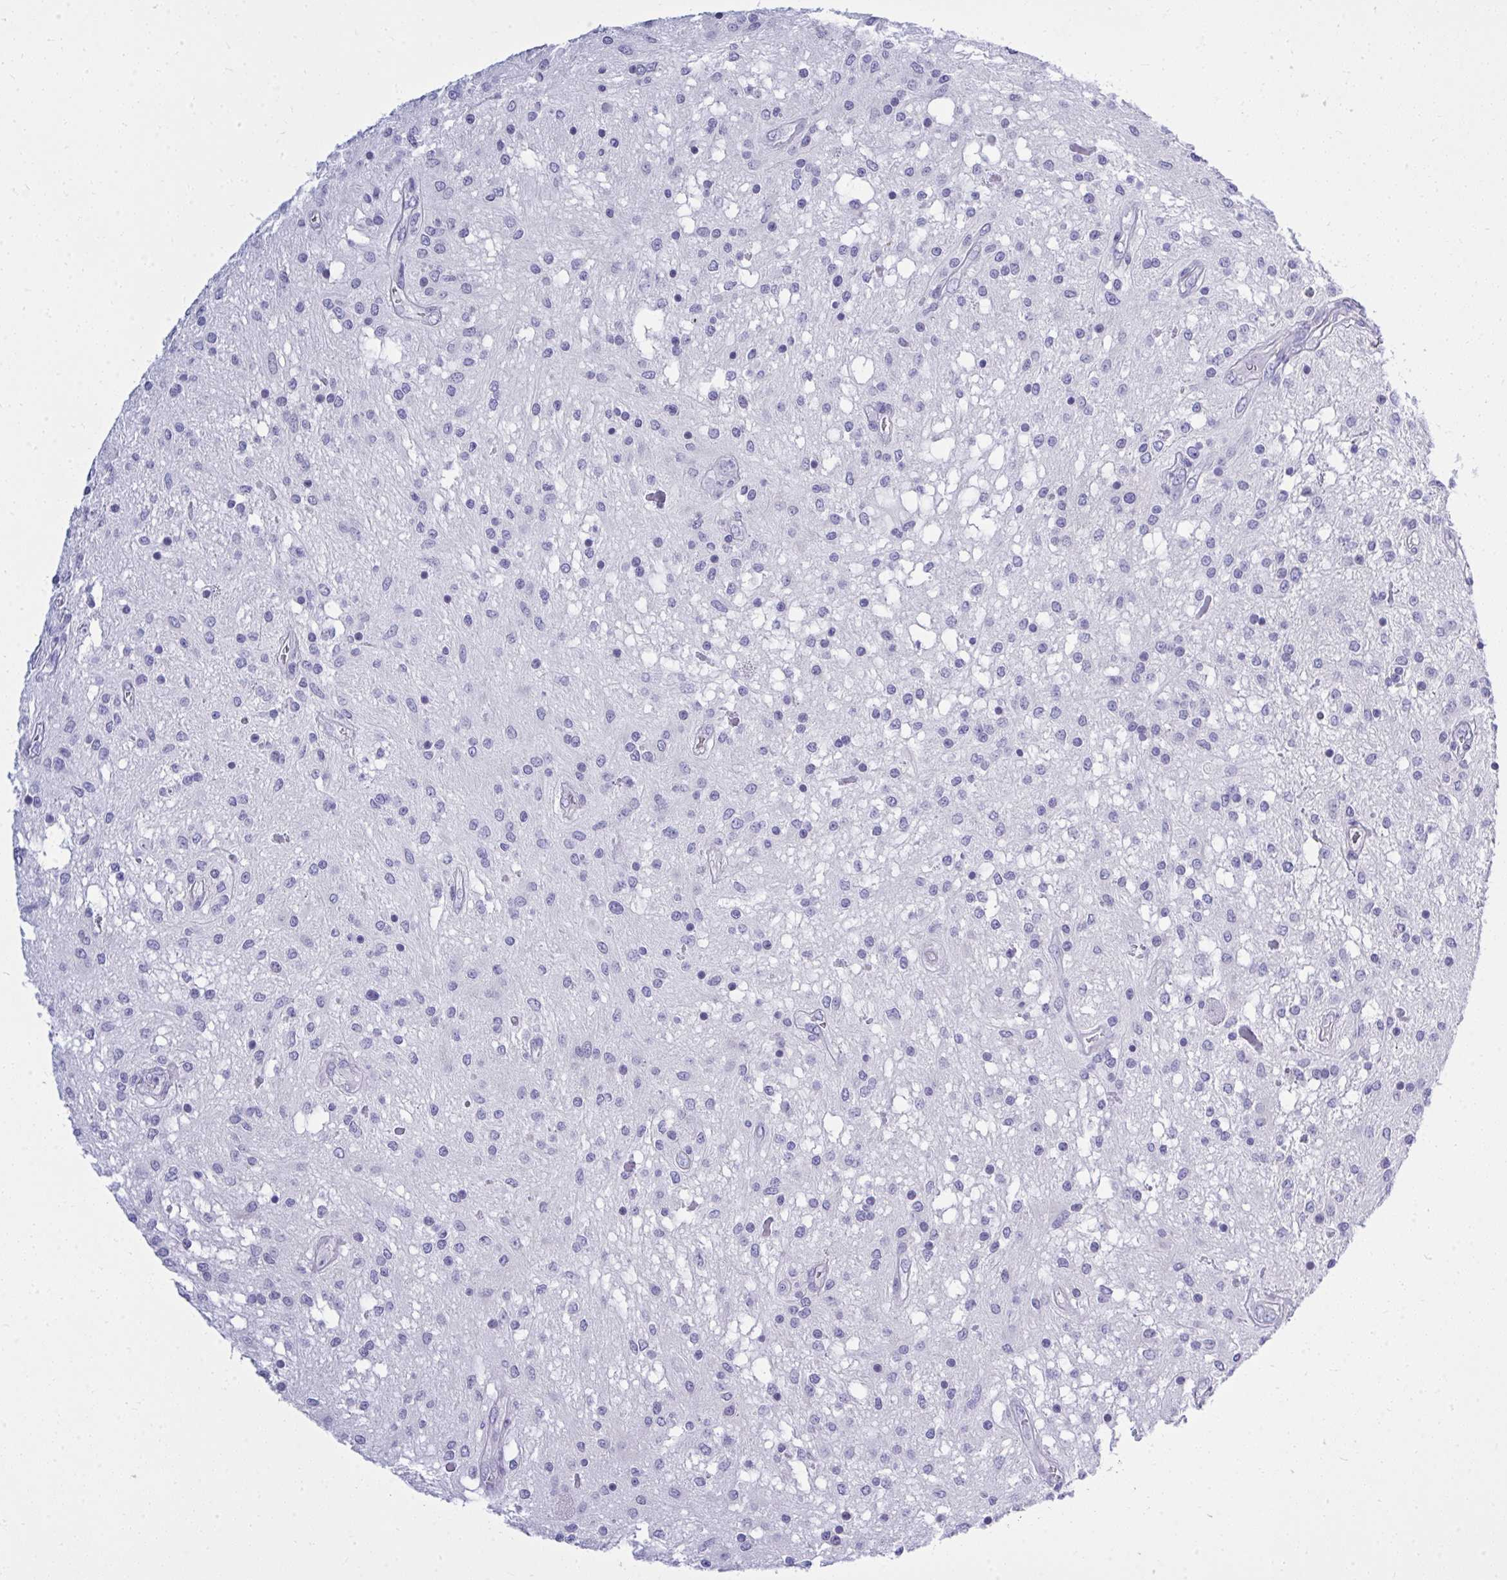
{"staining": {"intensity": "negative", "quantity": "none", "location": "none"}, "tissue": "glioma", "cell_type": "Tumor cells", "image_type": "cancer", "snomed": [{"axis": "morphology", "description": "Glioma, malignant, Low grade"}, {"axis": "topography", "description": "Cerebellum"}], "caption": "DAB immunohistochemical staining of glioma exhibits no significant staining in tumor cells. (Immunohistochemistry, brightfield microscopy, high magnification).", "gene": "PSD", "patient": {"sex": "female", "age": 14}}